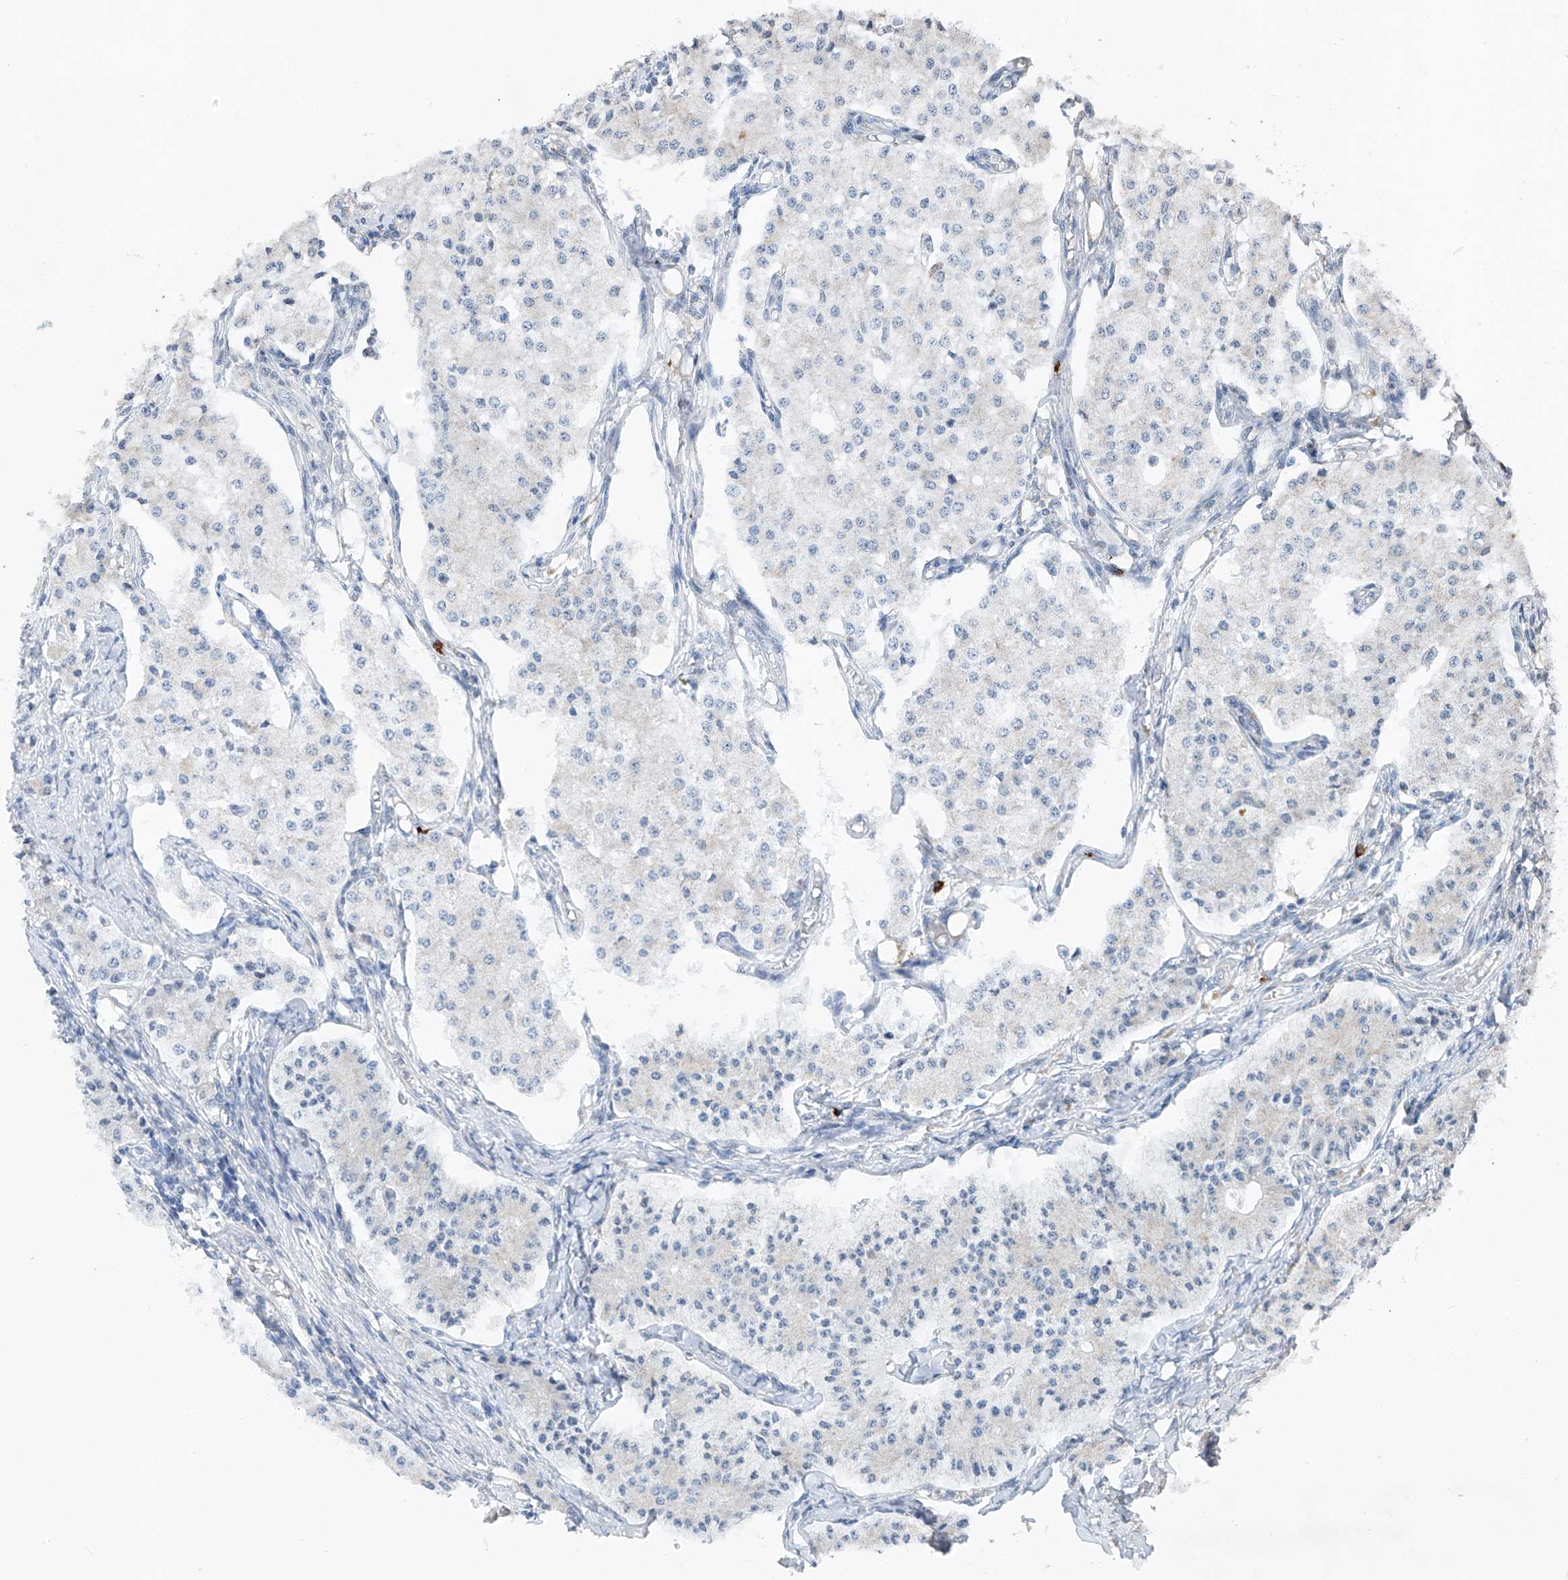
{"staining": {"intensity": "negative", "quantity": "none", "location": "none"}, "tissue": "carcinoid", "cell_type": "Tumor cells", "image_type": "cancer", "snomed": [{"axis": "morphology", "description": "Carcinoid, malignant, NOS"}, {"axis": "topography", "description": "Colon"}], "caption": "Tumor cells are negative for protein expression in human carcinoid.", "gene": "KLF15", "patient": {"sex": "female", "age": 52}}